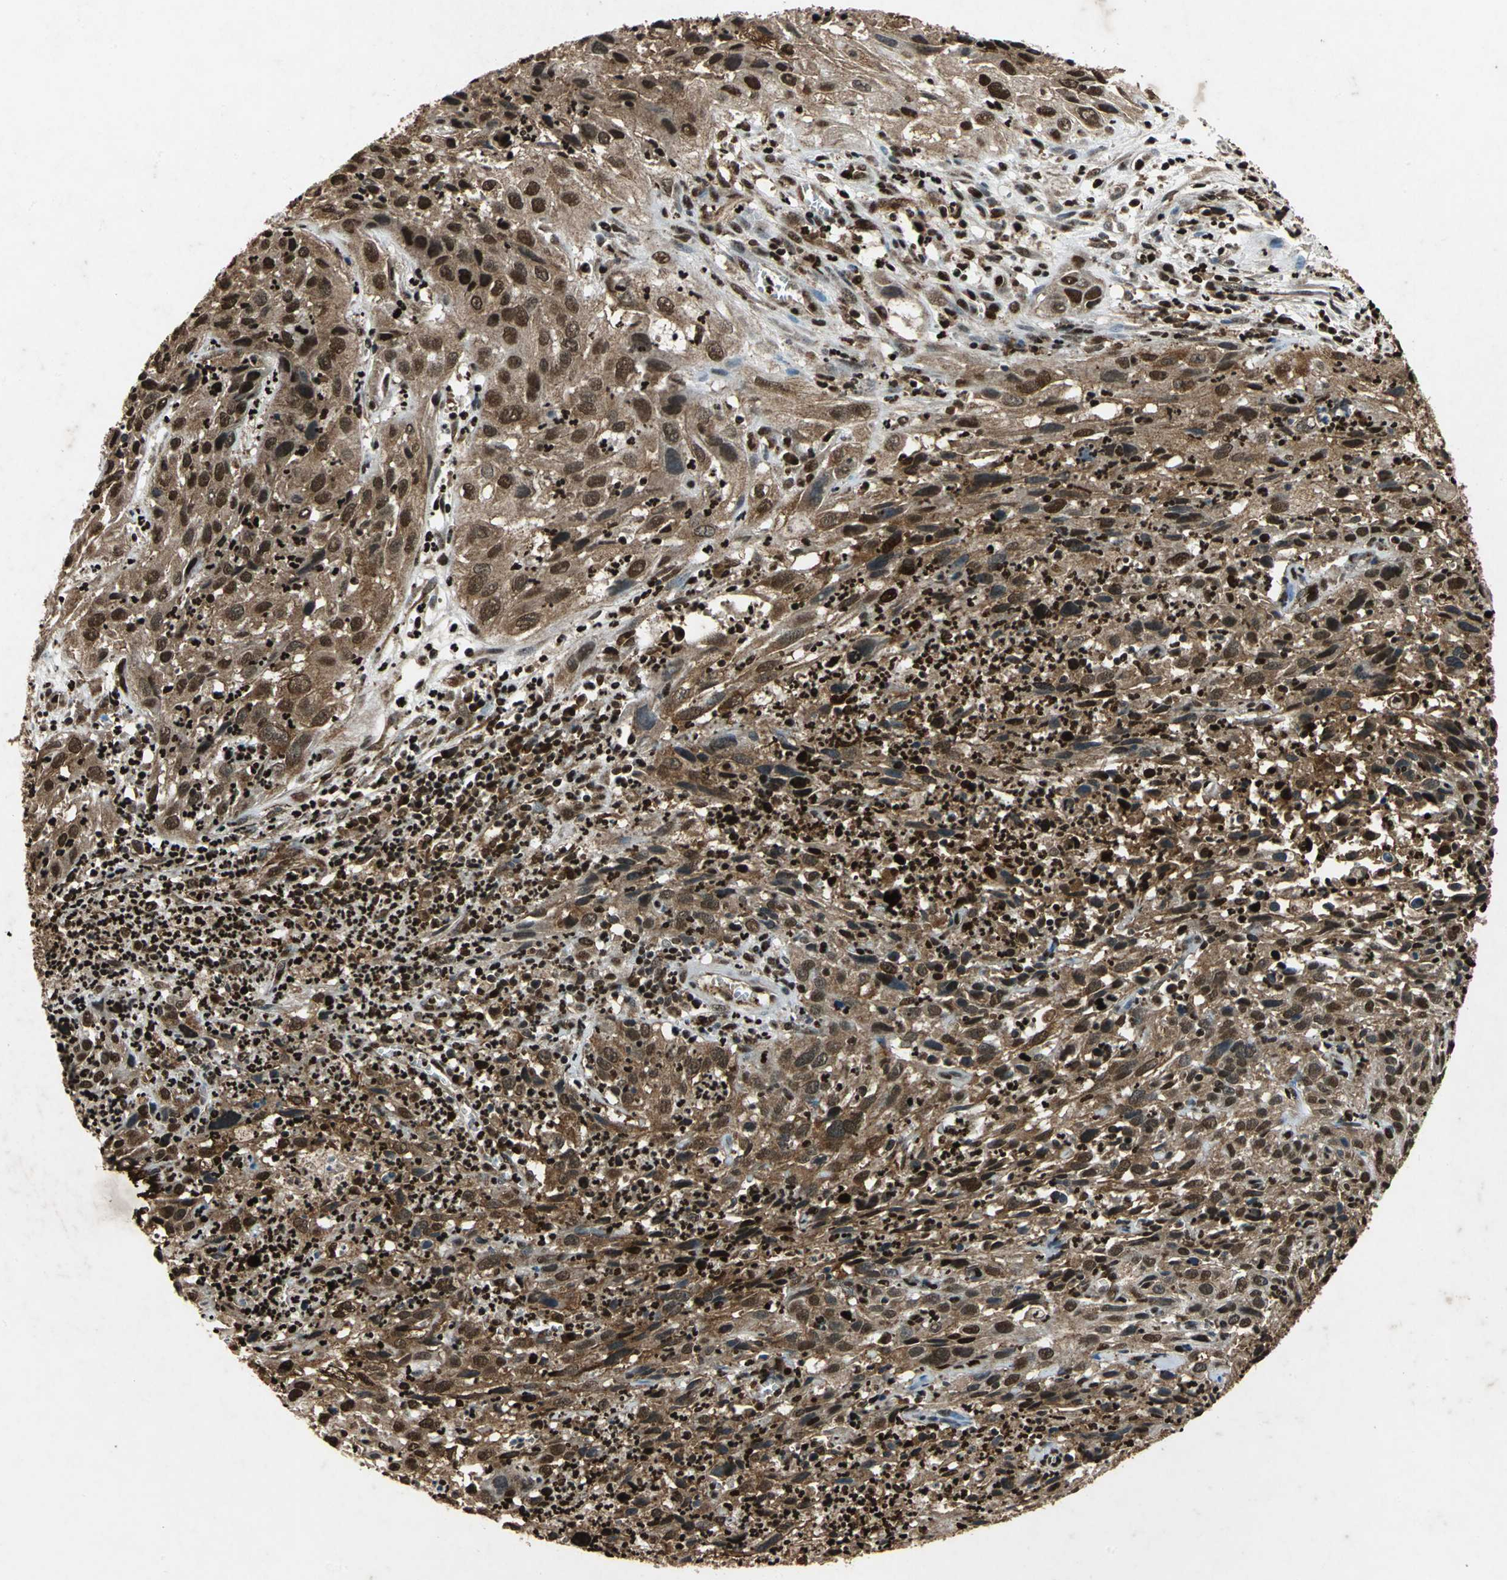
{"staining": {"intensity": "strong", "quantity": ">75%", "location": "cytoplasmic/membranous,nuclear"}, "tissue": "cervical cancer", "cell_type": "Tumor cells", "image_type": "cancer", "snomed": [{"axis": "morphology", "description": "Squamous cell carcinoma, NOS"}, {"axis": "topography", "description": "Cervix"}], "caption": "Immunohistochemistry of squamous cell carcinoma (cervical) demonstrates high levels of strong cytoplasmic/membranous and nuclear staining in approximately >75% of tumor cells.", "gene": "ANP32A", "patient": {"sex": "female", "age": 32}}